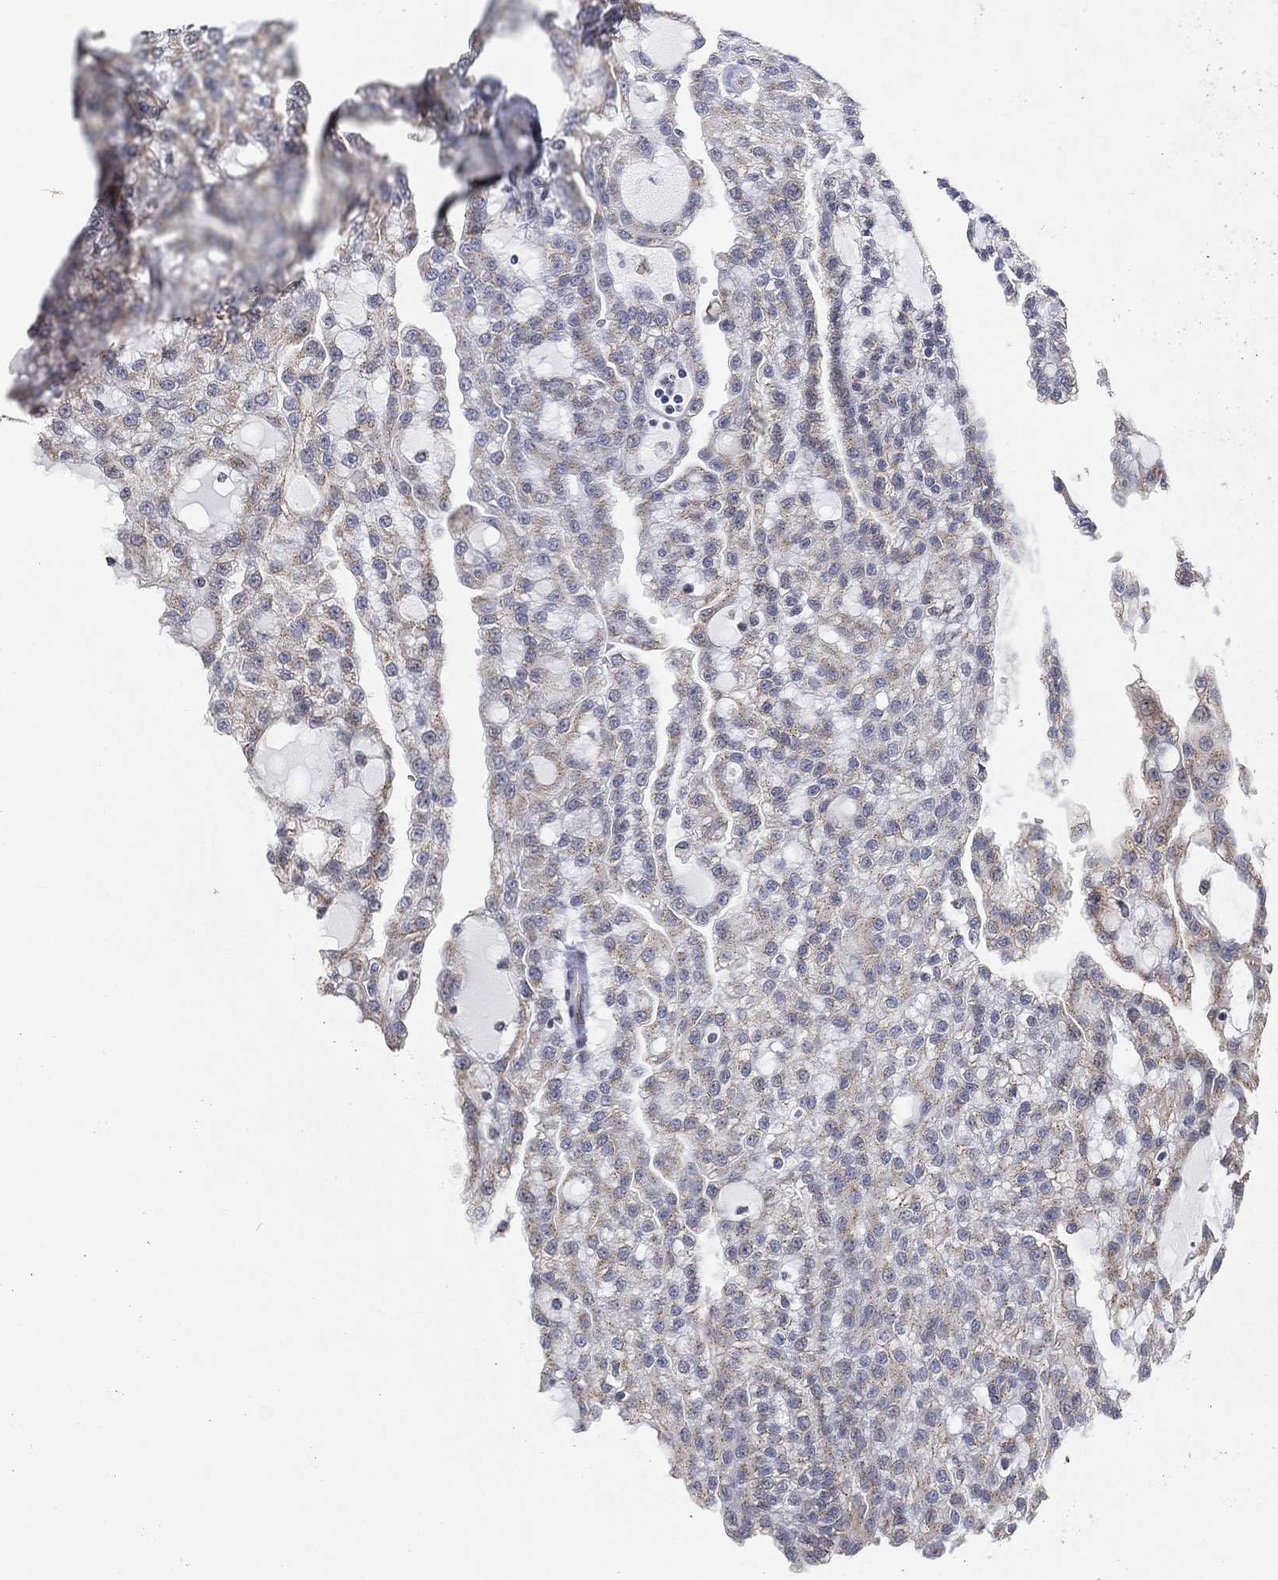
{"staining": {"intensity": "weak", "quantity": "25%-75%", "location": "cytoplasmic/membranous"}, "tissue": "renal cancer", "cell_type": "Tumor cells", "image_type": "cancer", "snomed": [{"axis": "morphology", "description": "Adenocarcinoma, NOS"}, {"axis": "topography", "description": "Kidney"}], "caption": "Adenocarcinoma (renal) tissue displays weak cytoplasmic/membranous expression in approximately 25%-75% of tumor cells, visualized by immunohistochemistry.", "gene": "TICAM1", "patient": {"sex": "female", "age": 52}}